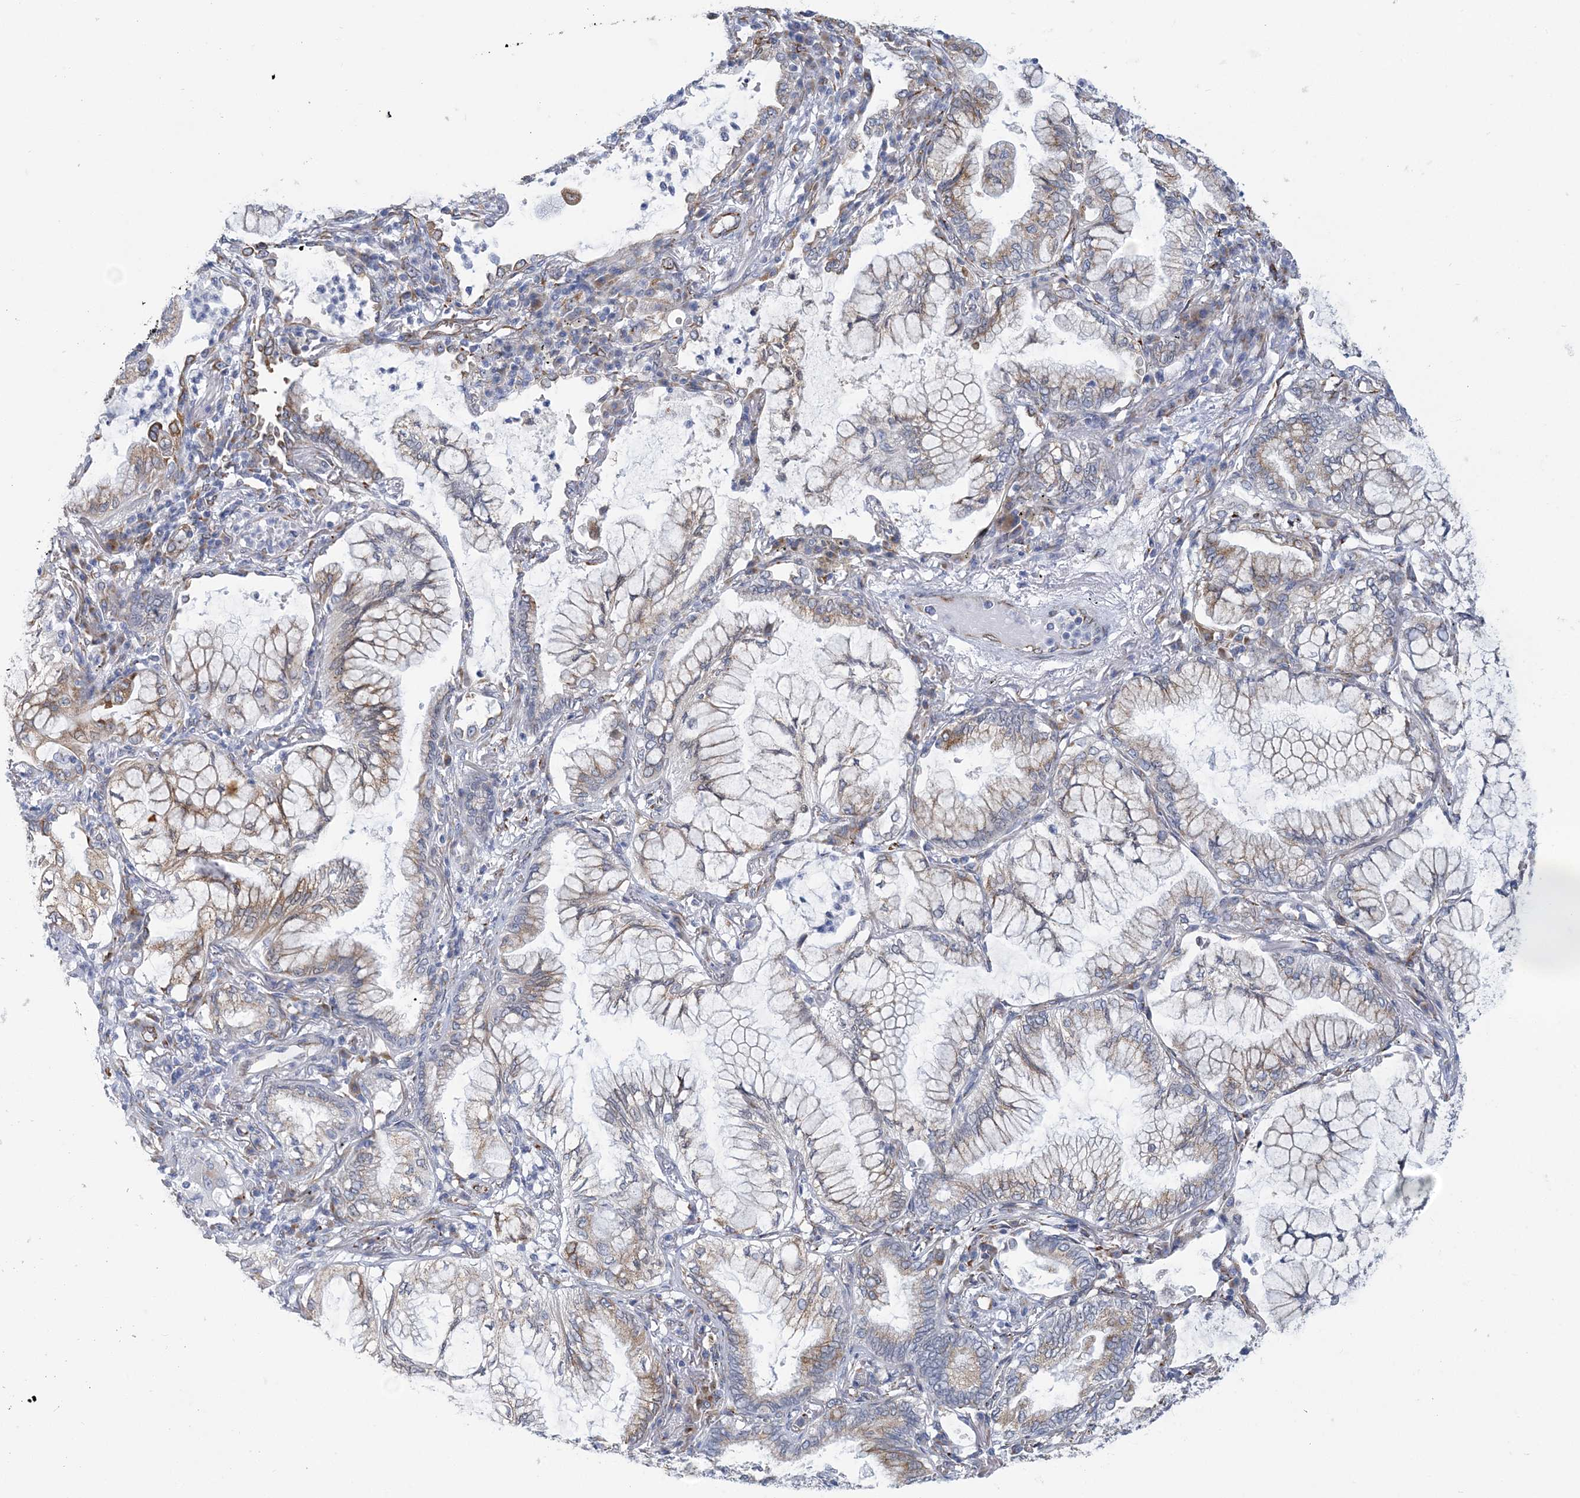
{"staining": {"intensity": "weak", "quantity": "<25%", "location": "cytoplasmic/membranous"}, "tissue": "lung cancer", "cell_type": "Tumor cells", "image_type": "cancer", "snomed": [{"axis": "morphology", "description": "Adenocarcinoma, NOS"}, {"axis": "topography", "description": "Lung"}], "caption": "Immunohistochemistry photomicrograph of human lung adenocarcinoma stained for a protein (brown), which shows no staining in tumor cells.", "gene": "PLEKHG4B", "patient": {"sex": "female", "age": 70}}